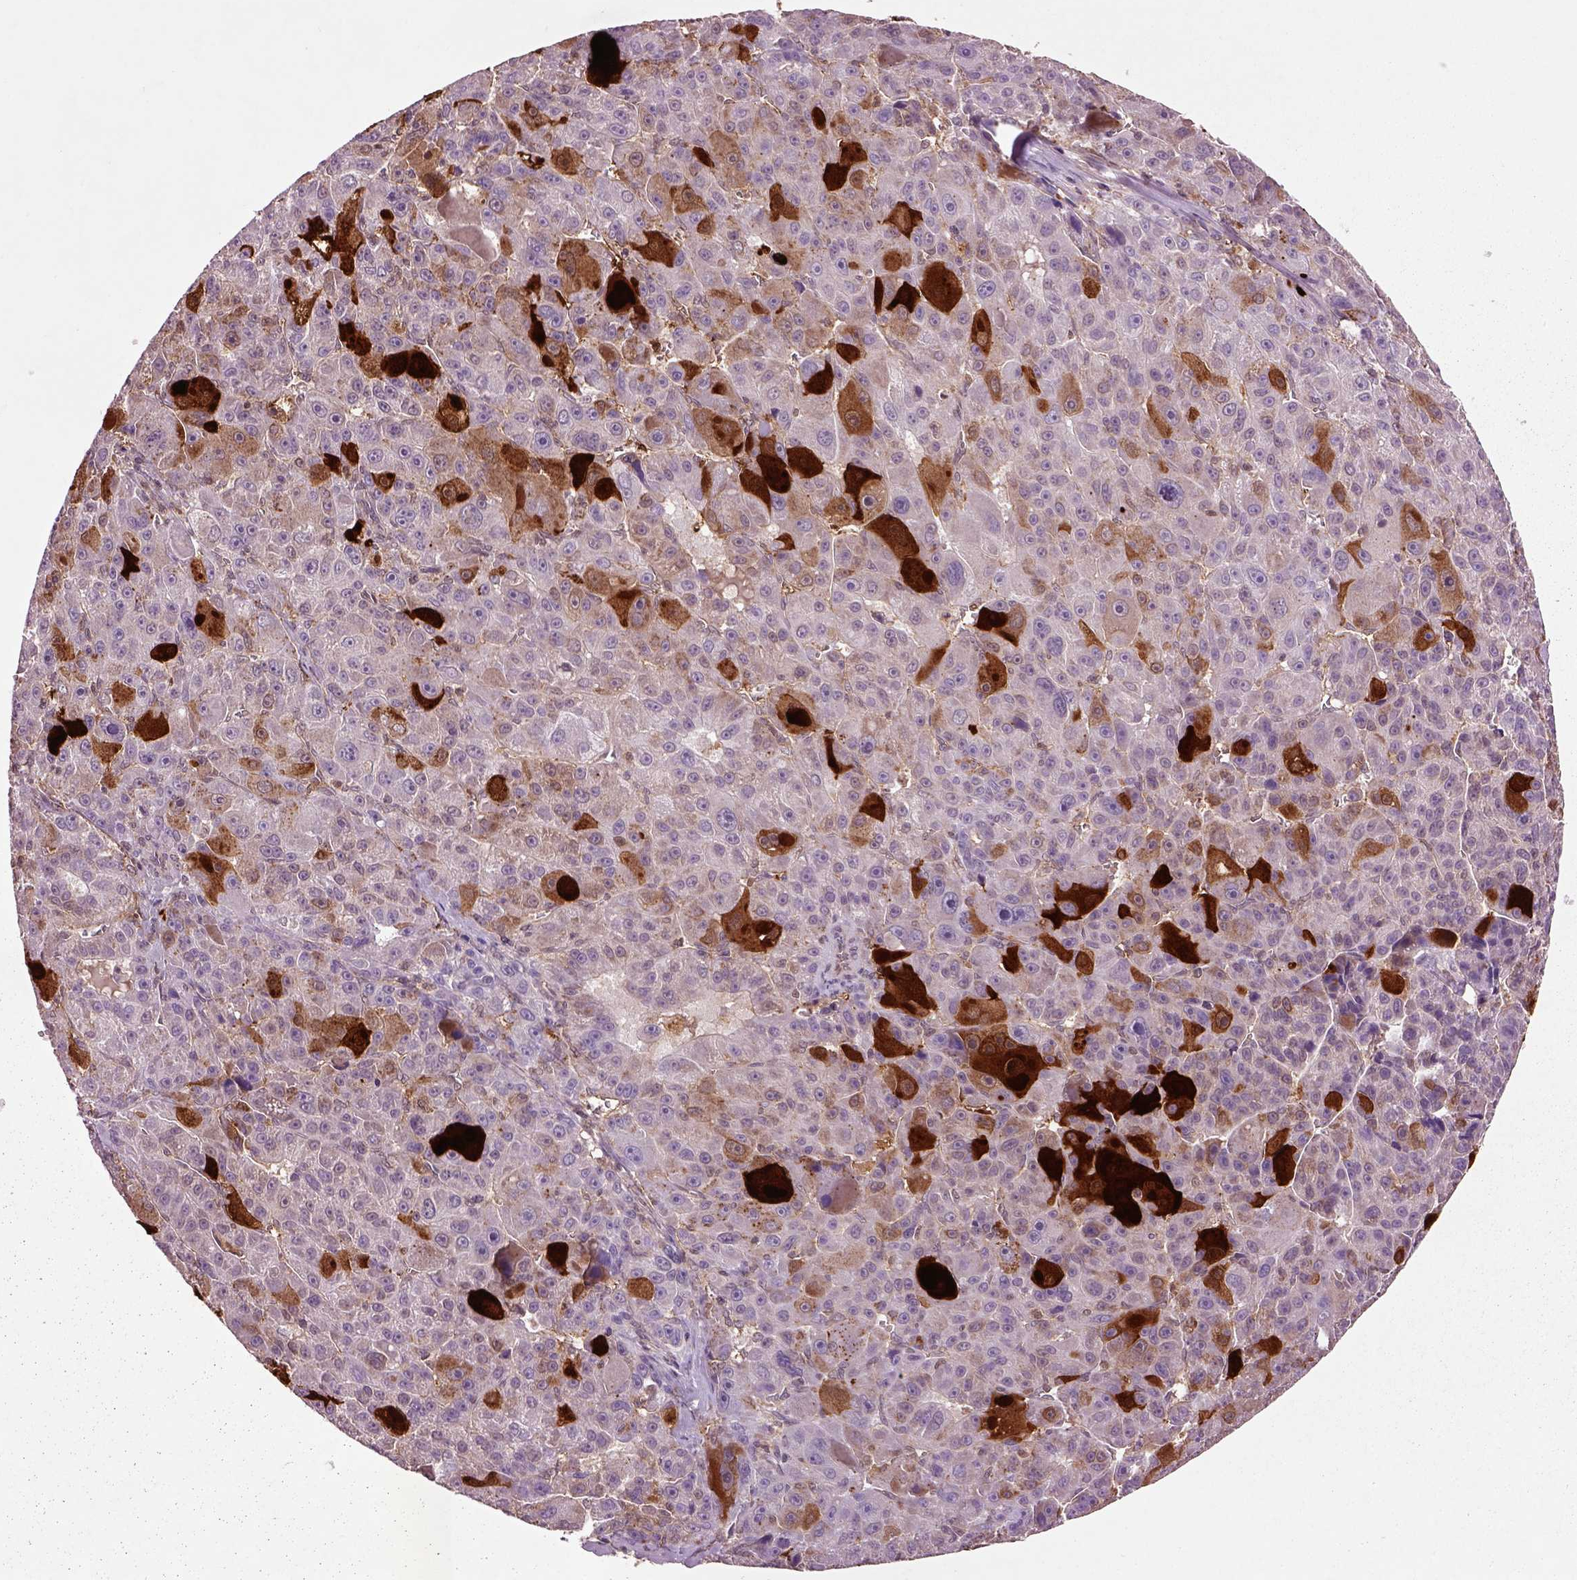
{"staining": {"intensity": "weak", "quantity": "<25%", "location": "cytoplasmic/membranous"}, "tissue": "liver cancer", "cell_type": "Tumor cells", "image_type": "cancer", "snomed": [{"axis": "morphology", "description": "Carcinoma, Hepatocellular, NOS"}, {"axis": "topography", "description": "Liver"}], "caption": "High power microscopy image of an IHC histopathology image of liver cancer (hepatocellular carcinoma), revealing no significant positivity in tumor cells.", "gene": "MDP1", "patient": {"sex": "male", "age": 76}}